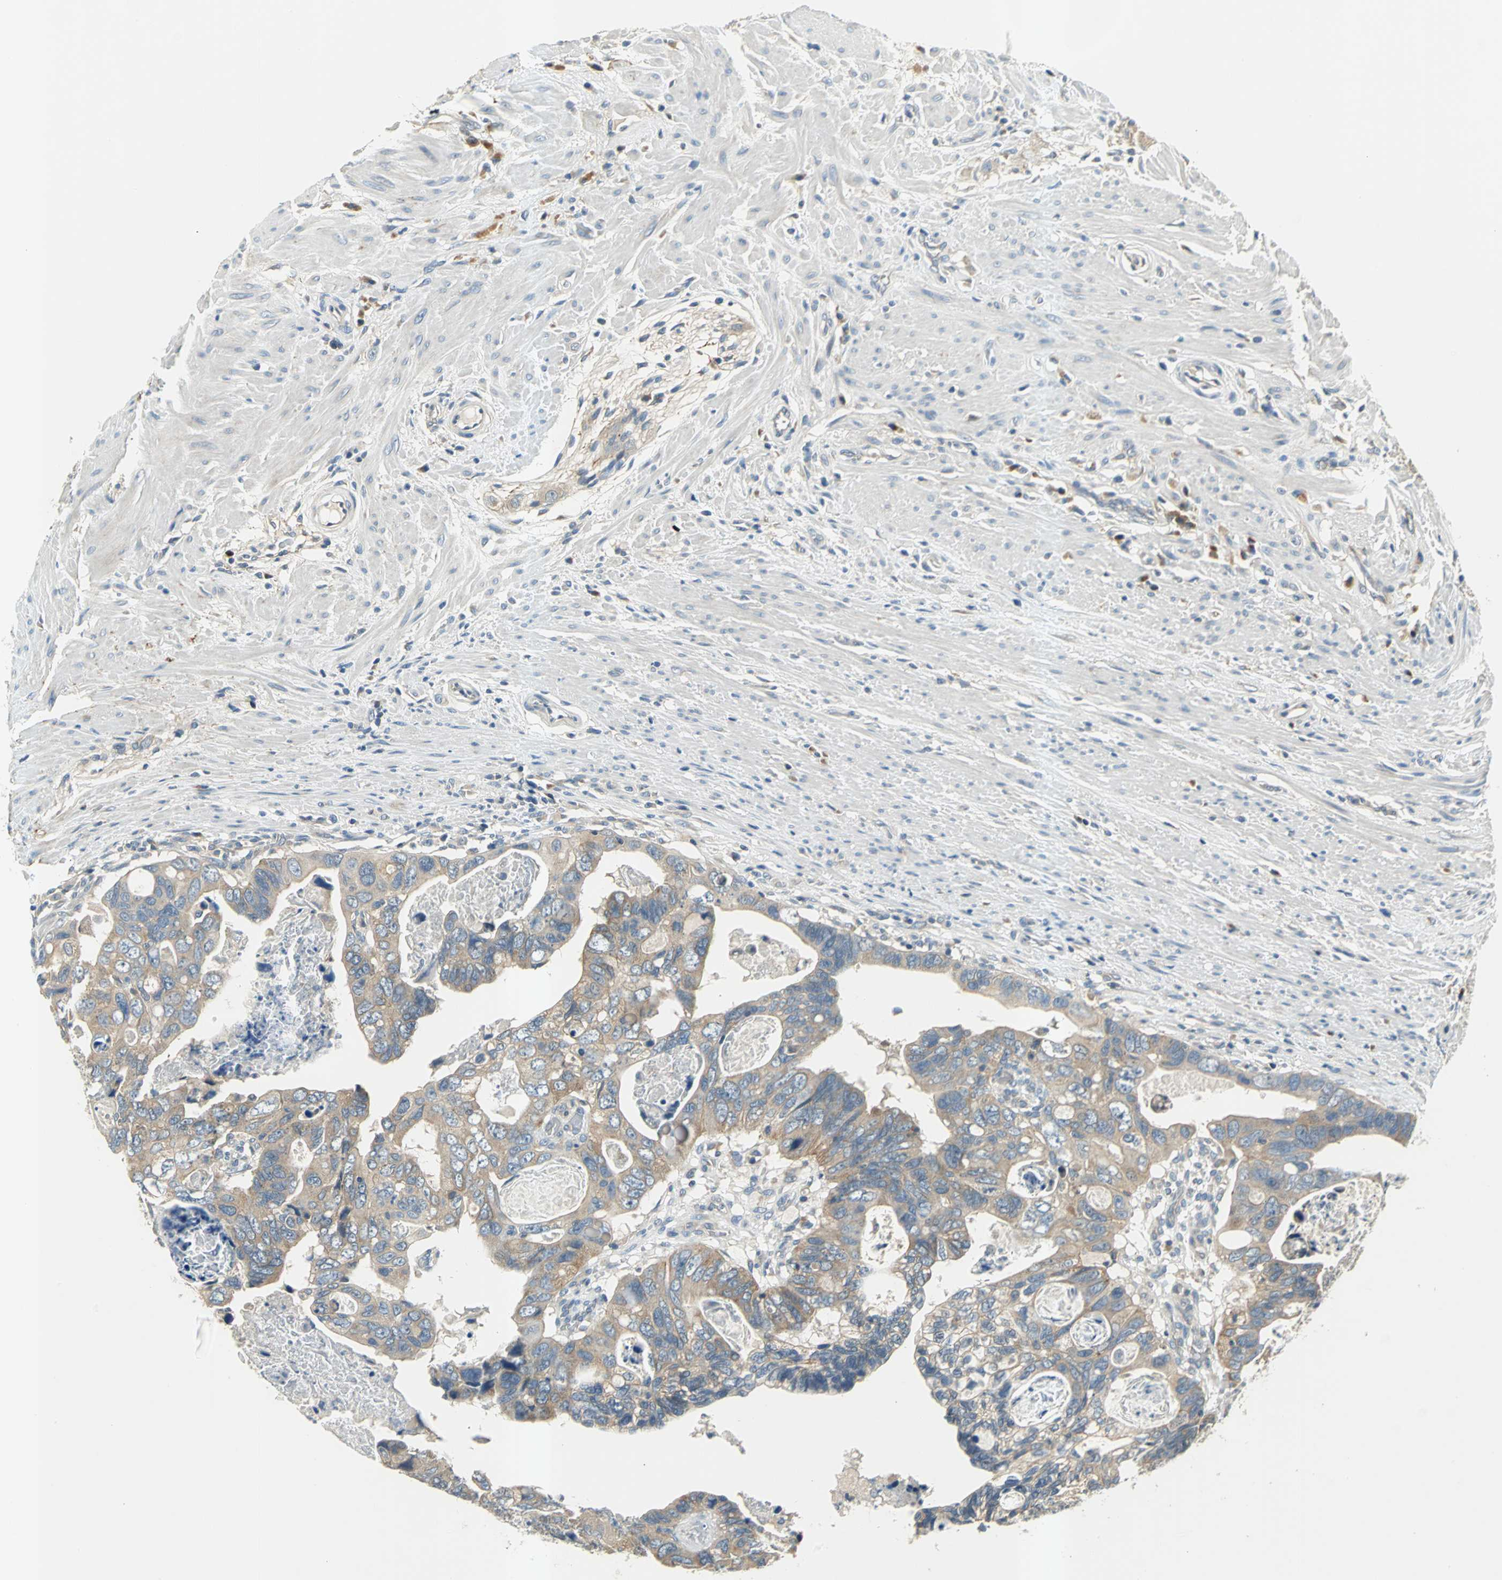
{"staining": {"intensity": "moderate", "quantity": ">75%", "location": "cytoplasmic/membranous"}, "tissue": "colorectal cancer", "cell_type": "Tumor cells", "image_type": "cancer", "snomed": [{"axis": "morphology", "description": "Adenocarcinoma, NOS"}, {"axis": "topography", "description": "Rectum"}], "caption": "There is medium levels of moderate cytoplasmic/membranous positivity in tumor cells of colorectal adenocarcinoma, as demonstrated by immunohistochemical staining (brown color).", "gene": "SLC16A7", "patient": {"sex": "male", "age": 53}}